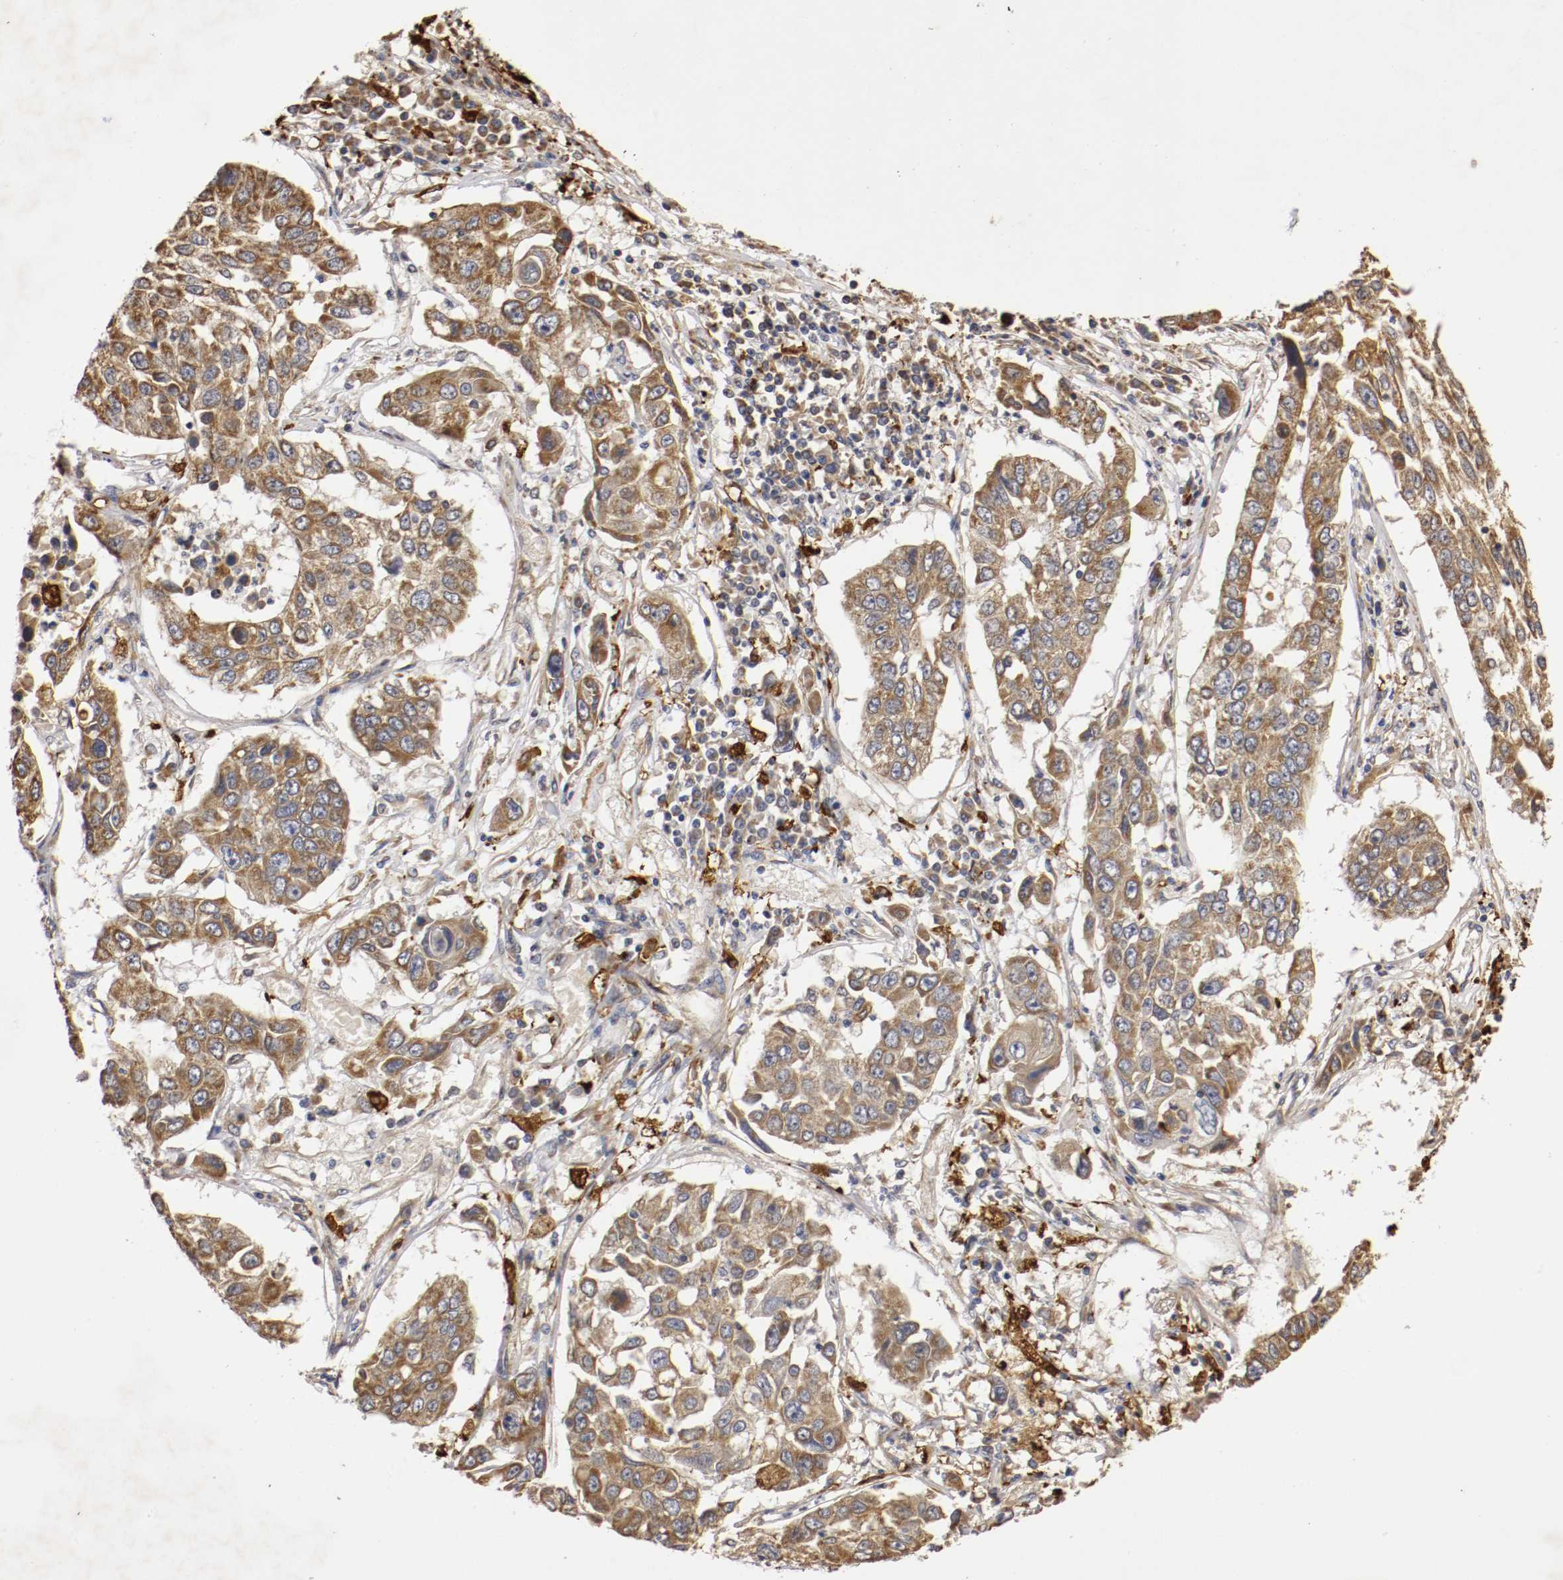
{"staining": {"intensity": "strong", "quantity": ">75%", "location": "cytoplasmic/membranous"}, "tissue": "lung cancer", "cell_type": "Tumor cells", "image_type": "cancer", "snomed": [{"axis": "morphology", "description": "Squamous cell carcinoma, NOS"}, {"axis": "topography", "description": "Lung"}], "caption": "Immunohistochemistry image of lung cancer (squamous cell carcinoma) stained for a protein (brown), which demonstrates high levels of strong cytoplasmic/membranous expression in approximately >75% of tumor cells.", "gene": "VEZT", "patient": {"sex": "male", "age": 71}}